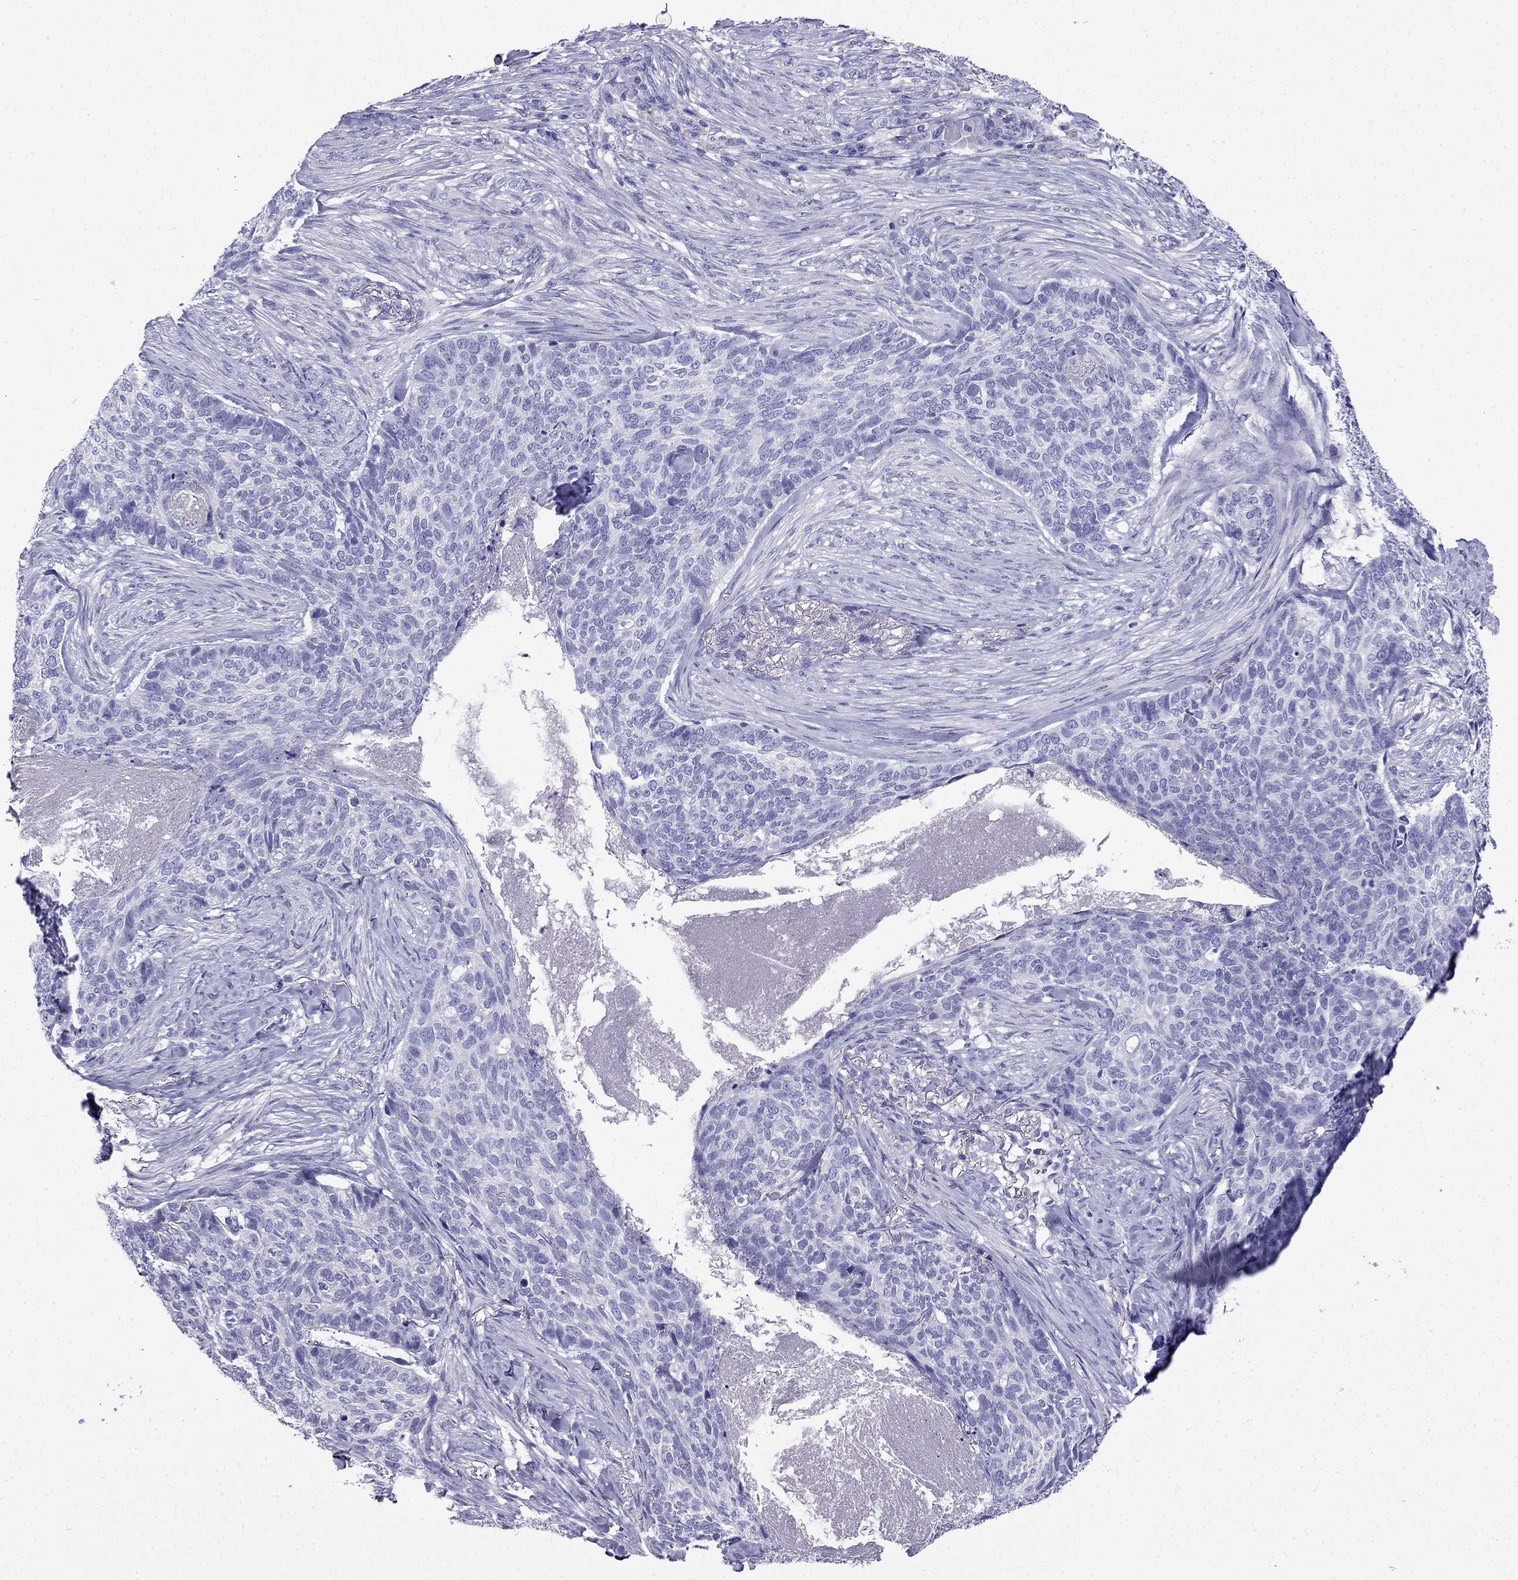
{"staining": {"intensity": "negative", "quantity": "none", "location": "none"}, "tissue": "skin cancer", "cell_type": "Tumor cells", "image_type": "cancer", "snomed": [{"axis": "morphology", "description": "Basal cell carcinoma"}, {"axis": "topography", "description": "Skin"}], "caption": "The immunohistochemistry image has no significant staining in tumor cells of skin cancer tissue. (DAB IHC, high magnification).", "gene": "PTH", "patient": {"sex": "female", "age": 69}}